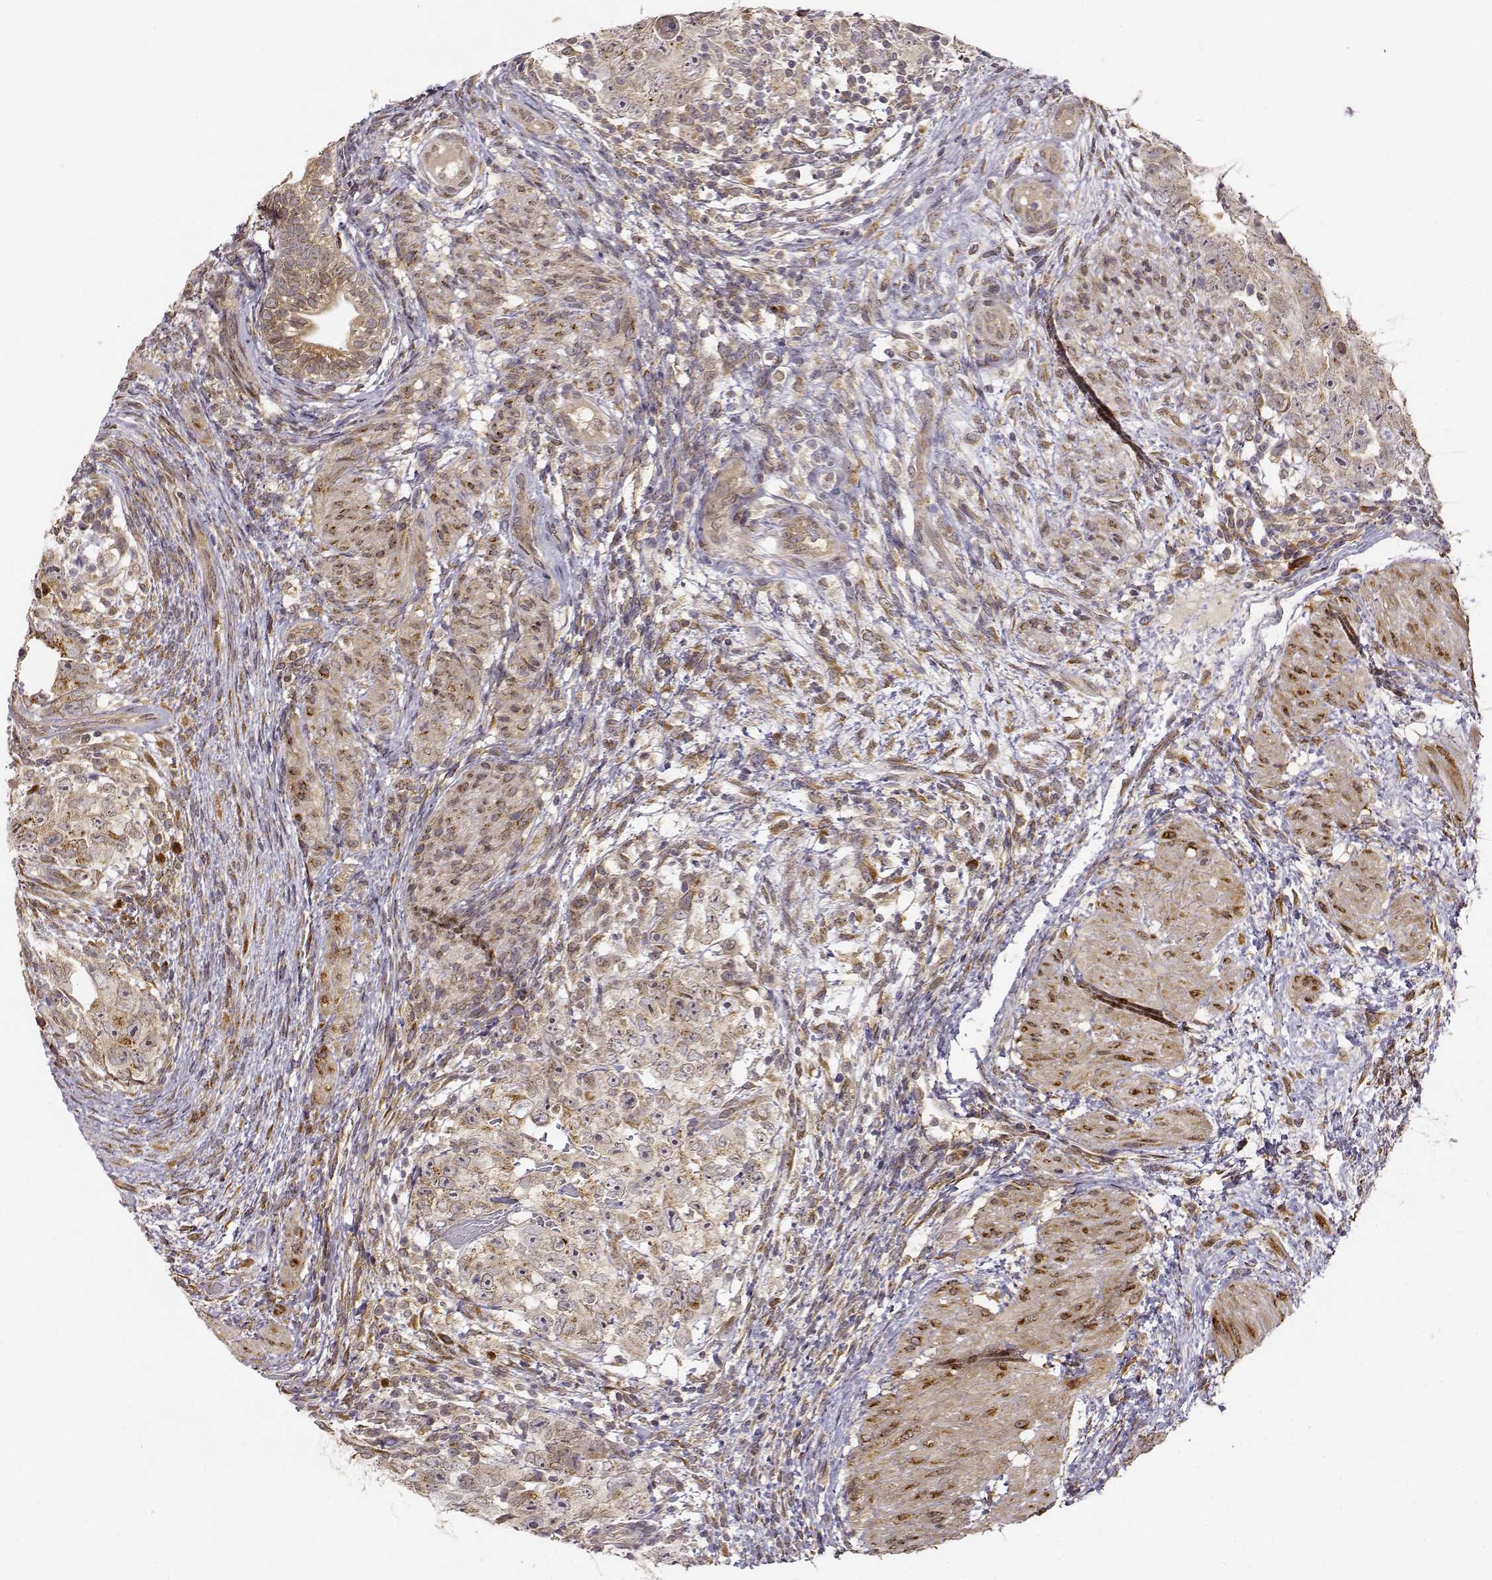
{"staining": {"intensity": "moderate", "quantity": "25%-75%", "location": "cytoplasmic/membranous"}, "tissue": "testis cancer", "cell_type": "Tumor cells", "image_type": "cancer", "snomed": [{"axis": "morphology", "description": "Normal tissue, NOS"}, {"axis": "morphology", "description": "Carcinoma, Embryonal, NOS"}, {"axis": "topography", "description": "Testis"}, {"axis": "topography", "description": "Epididymis"}], "caption": "Tumor cells demonstrate medium levels of moderate cytoplasmic/membranous staining in approximately 25%-75% of cells in human embryonal carcinoma (testis).", "gene": "ERGIC2", "patient": {"sex": "male", "age": 24}}